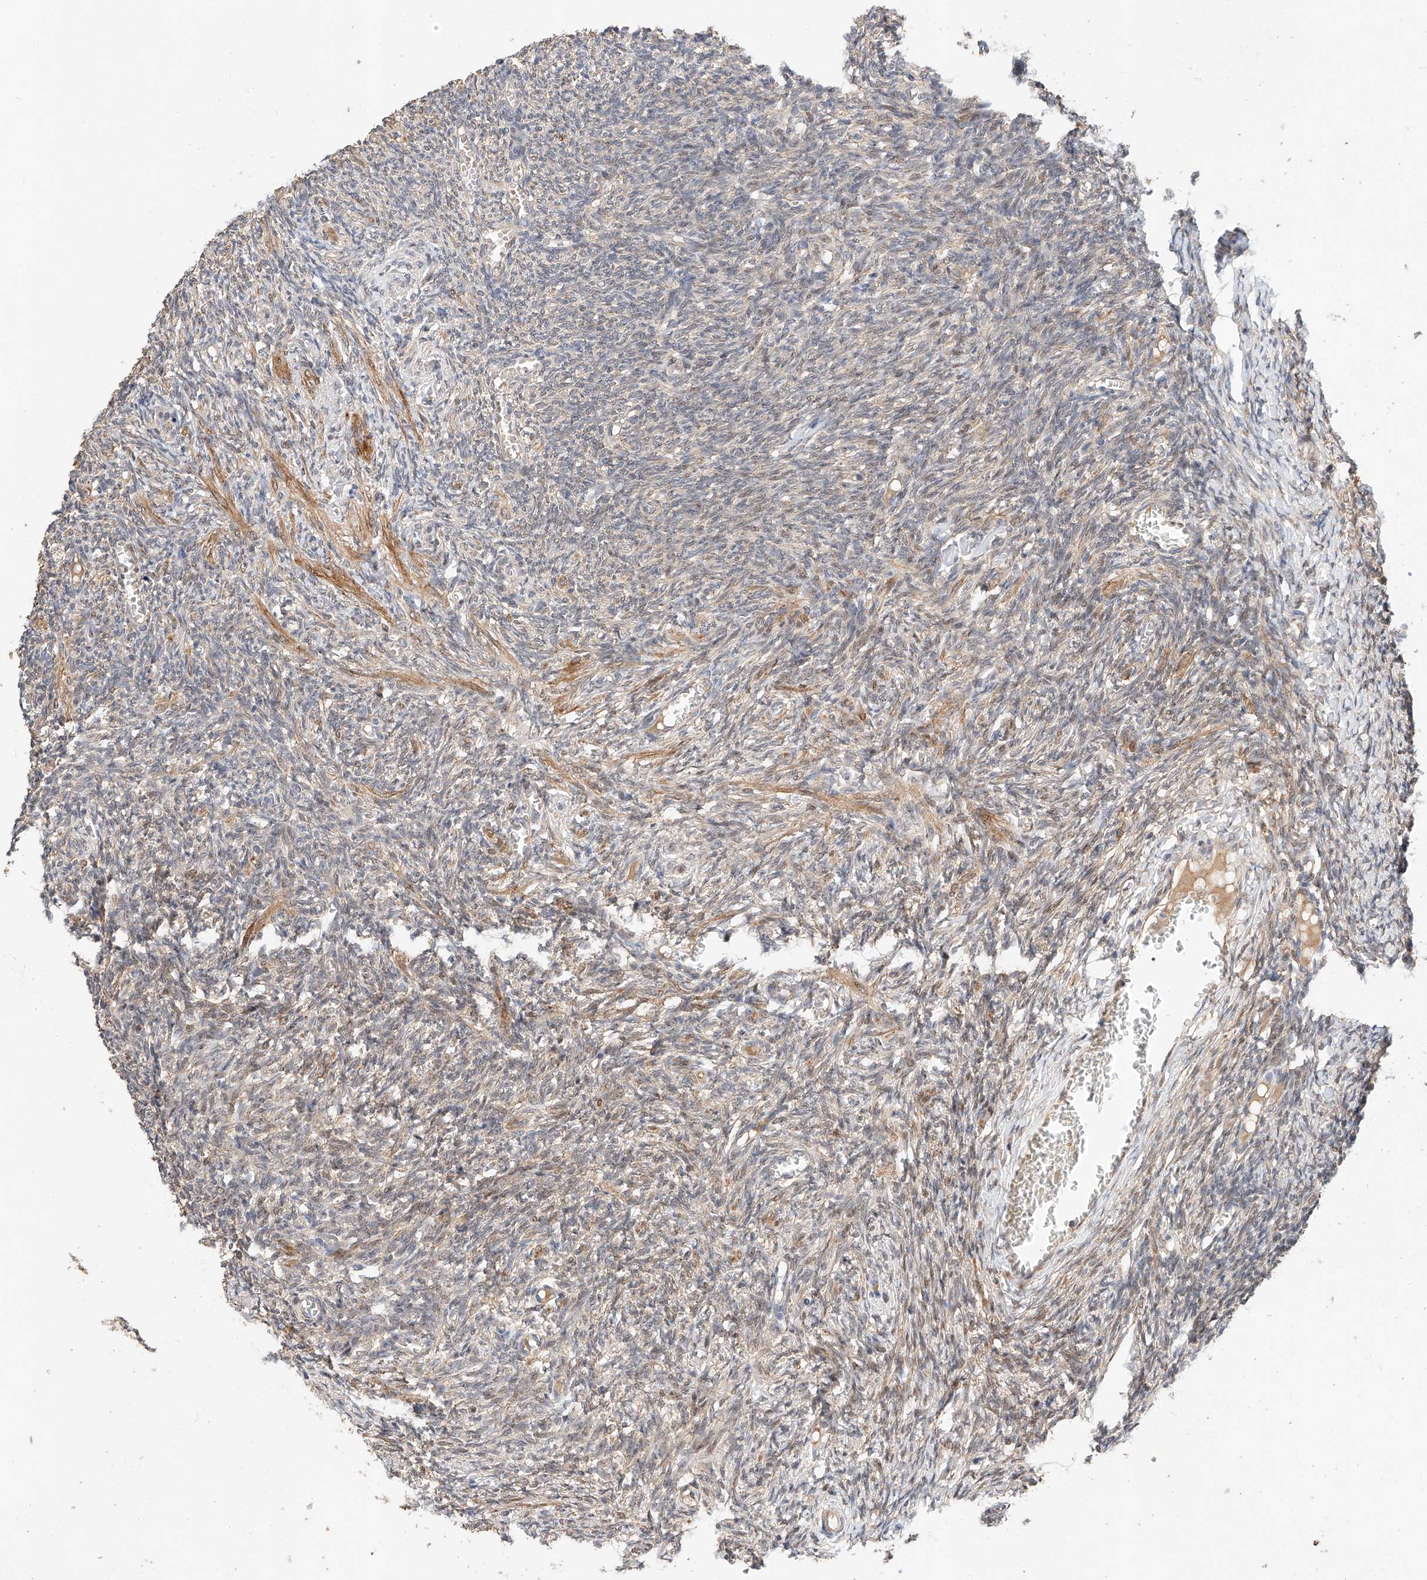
{"staining": {"intensity": "weak", "quantity": "25%-75%", "location": "cytoplasmic/membranous"}, "tissue": "ovary", "cell_type": "Ovarian stroma cells", "image_type": "normal", "snomed": [{"axis": "morphology", "description": "Normal tissue, NOS"}, {"axis": "topography", "description": "Ovary"}], "caption": "A micrograph of human ovary stained for a protein demonstrates weak cytoplasmic/membranous brown staining in ovarian stroma cells.", "gene": "RAB23", "patient": {"sex": "female", "age": 27}}